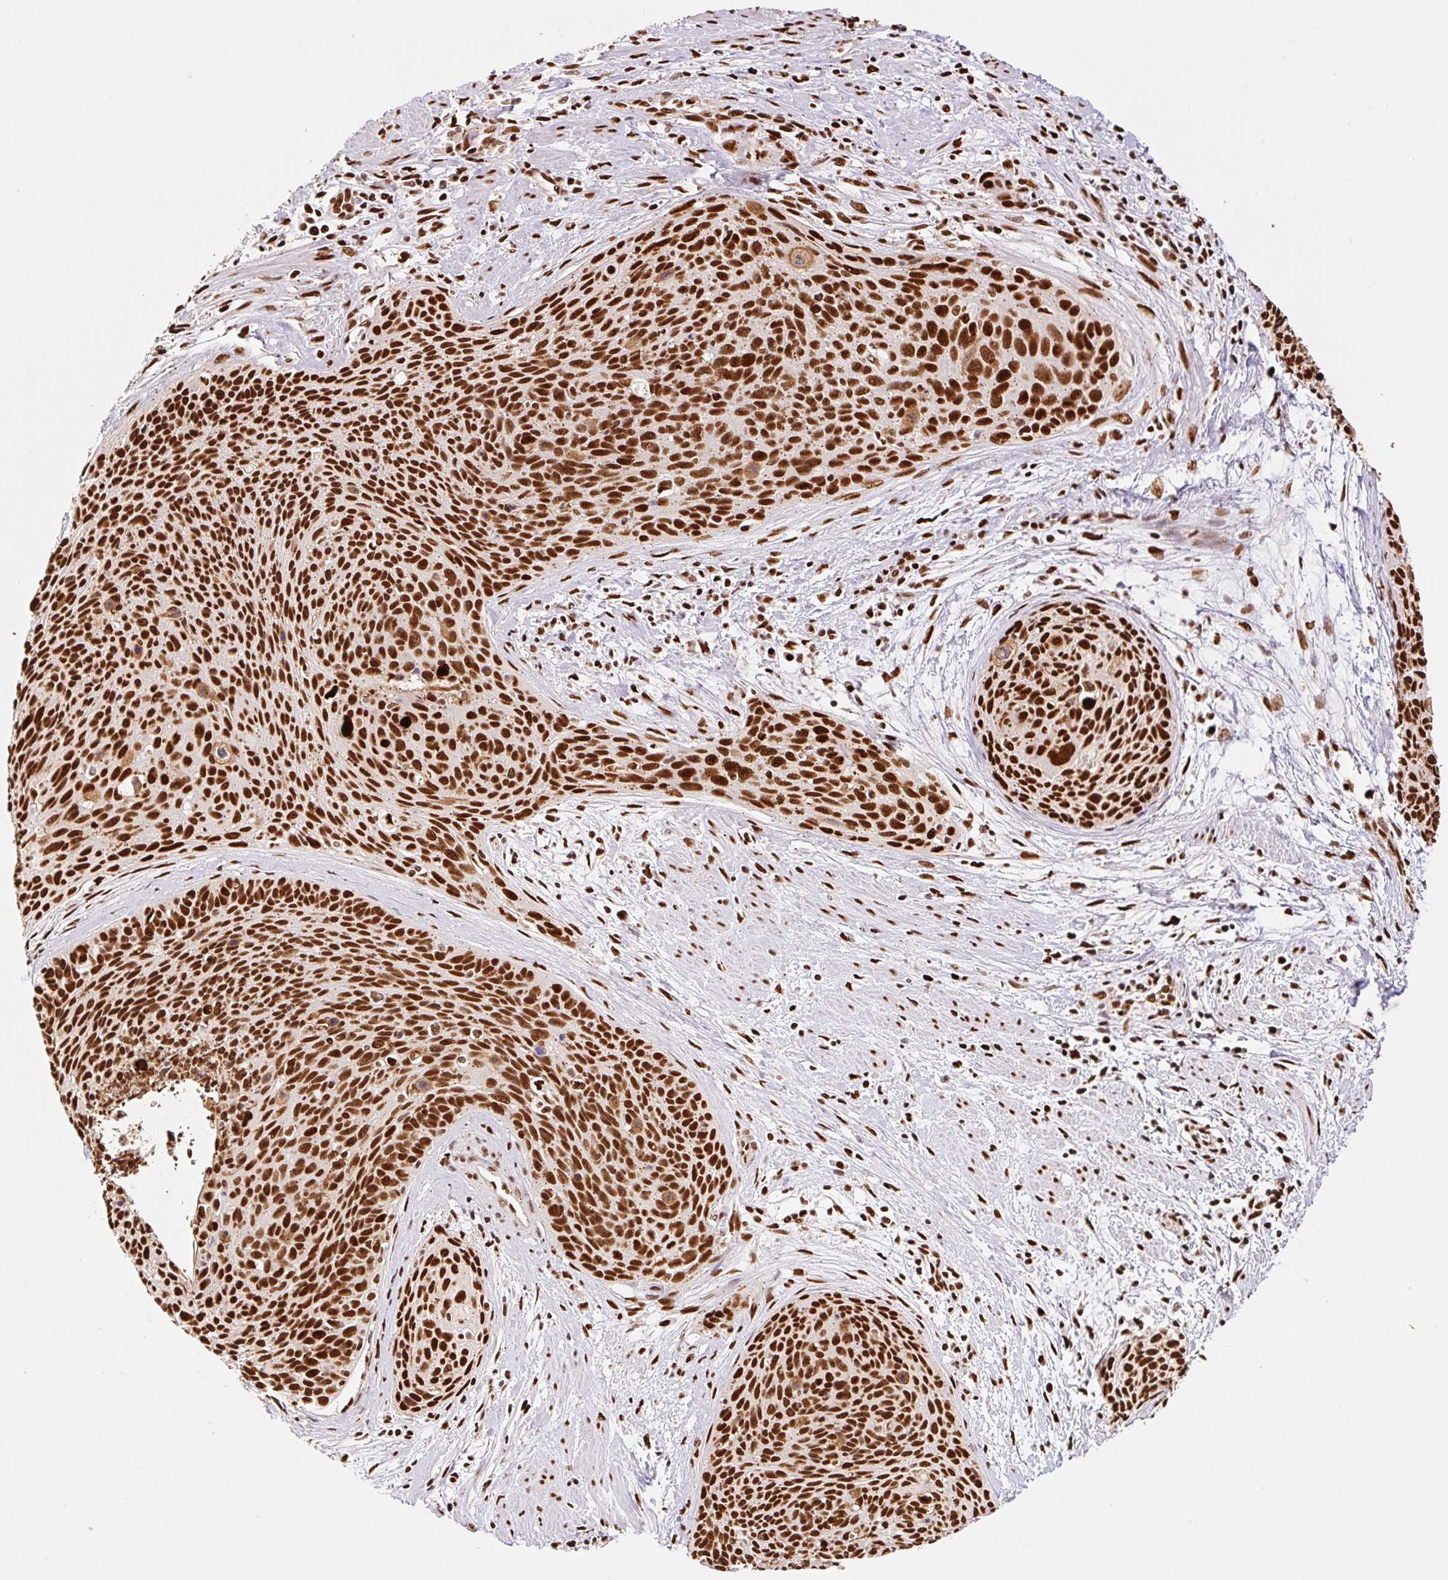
{"staining": {"intensity": "strong", "quantity": ">75%", "location": "nuclear"}, "tissue": "cervical cancer", "cell_type": "Tumor cells", "image_type": "cancer", "snomed": [{"axis": "morphology", "description": "Squamous cell carcinoma, NOS"}, {"axis": "topography", "description": "Cervix"}], "caption": "Cervical cancer stained with IHC shows strong nuclear positivity in about >75% of tumor cells. Nuclei are stained in blue.", "gene": "GPR139", "patient": {"sex": "female", "age": 55}}